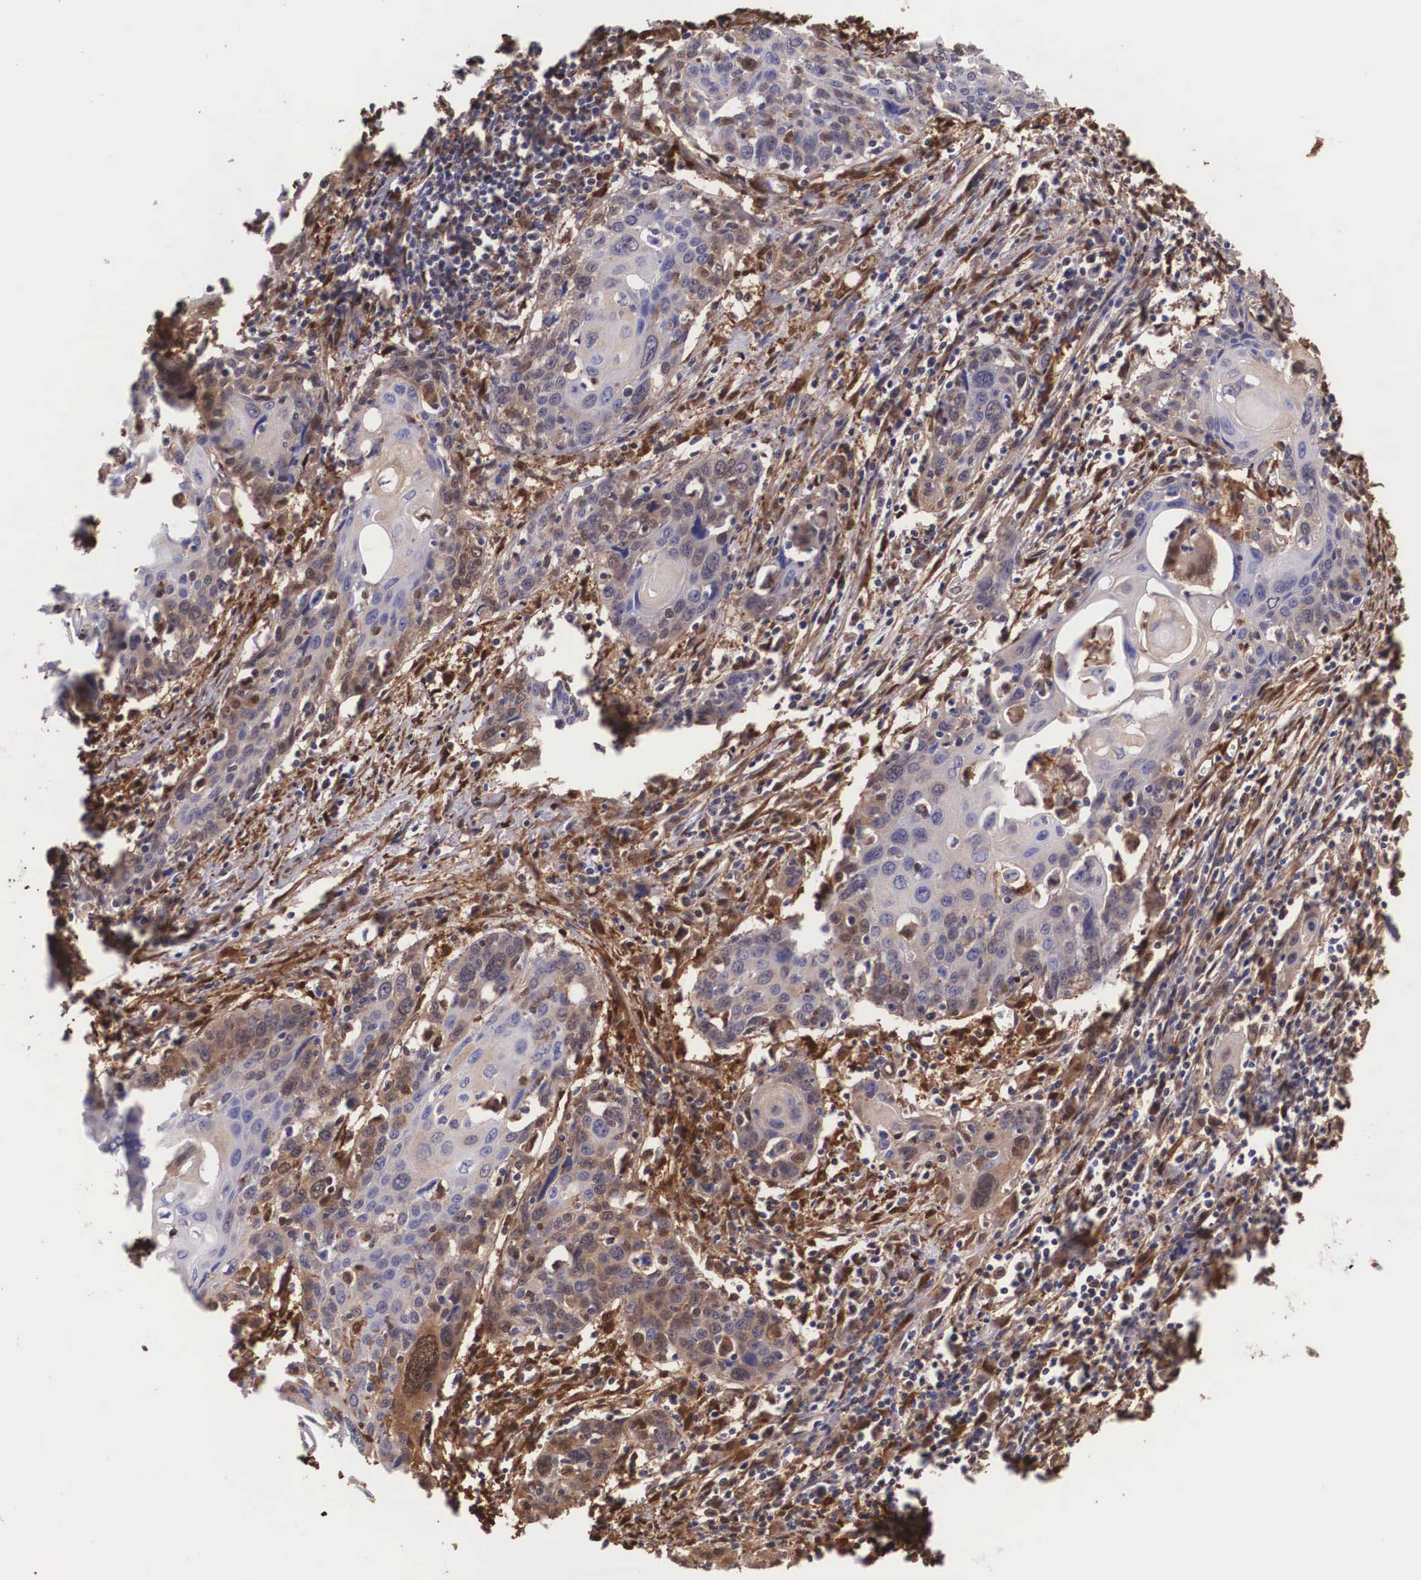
{"staining": {"intensity": "negative", "quantity": "none", "location": "none"}, "tissue": "cervical cancer", "cell_type": "Tumor cells", "image_type": "cancer", "snomed": [{"axis": "morphology", "description": "Squamous cell carcinoma, NOS"}, {"axis": "topography", "description": "Cervix"}], "caption": "Tumor cells show no significant protein expression in cervical squamous cell carcinoma.", "gene": "LGALS1", "patient": {"sex": "female", "age": 54}}